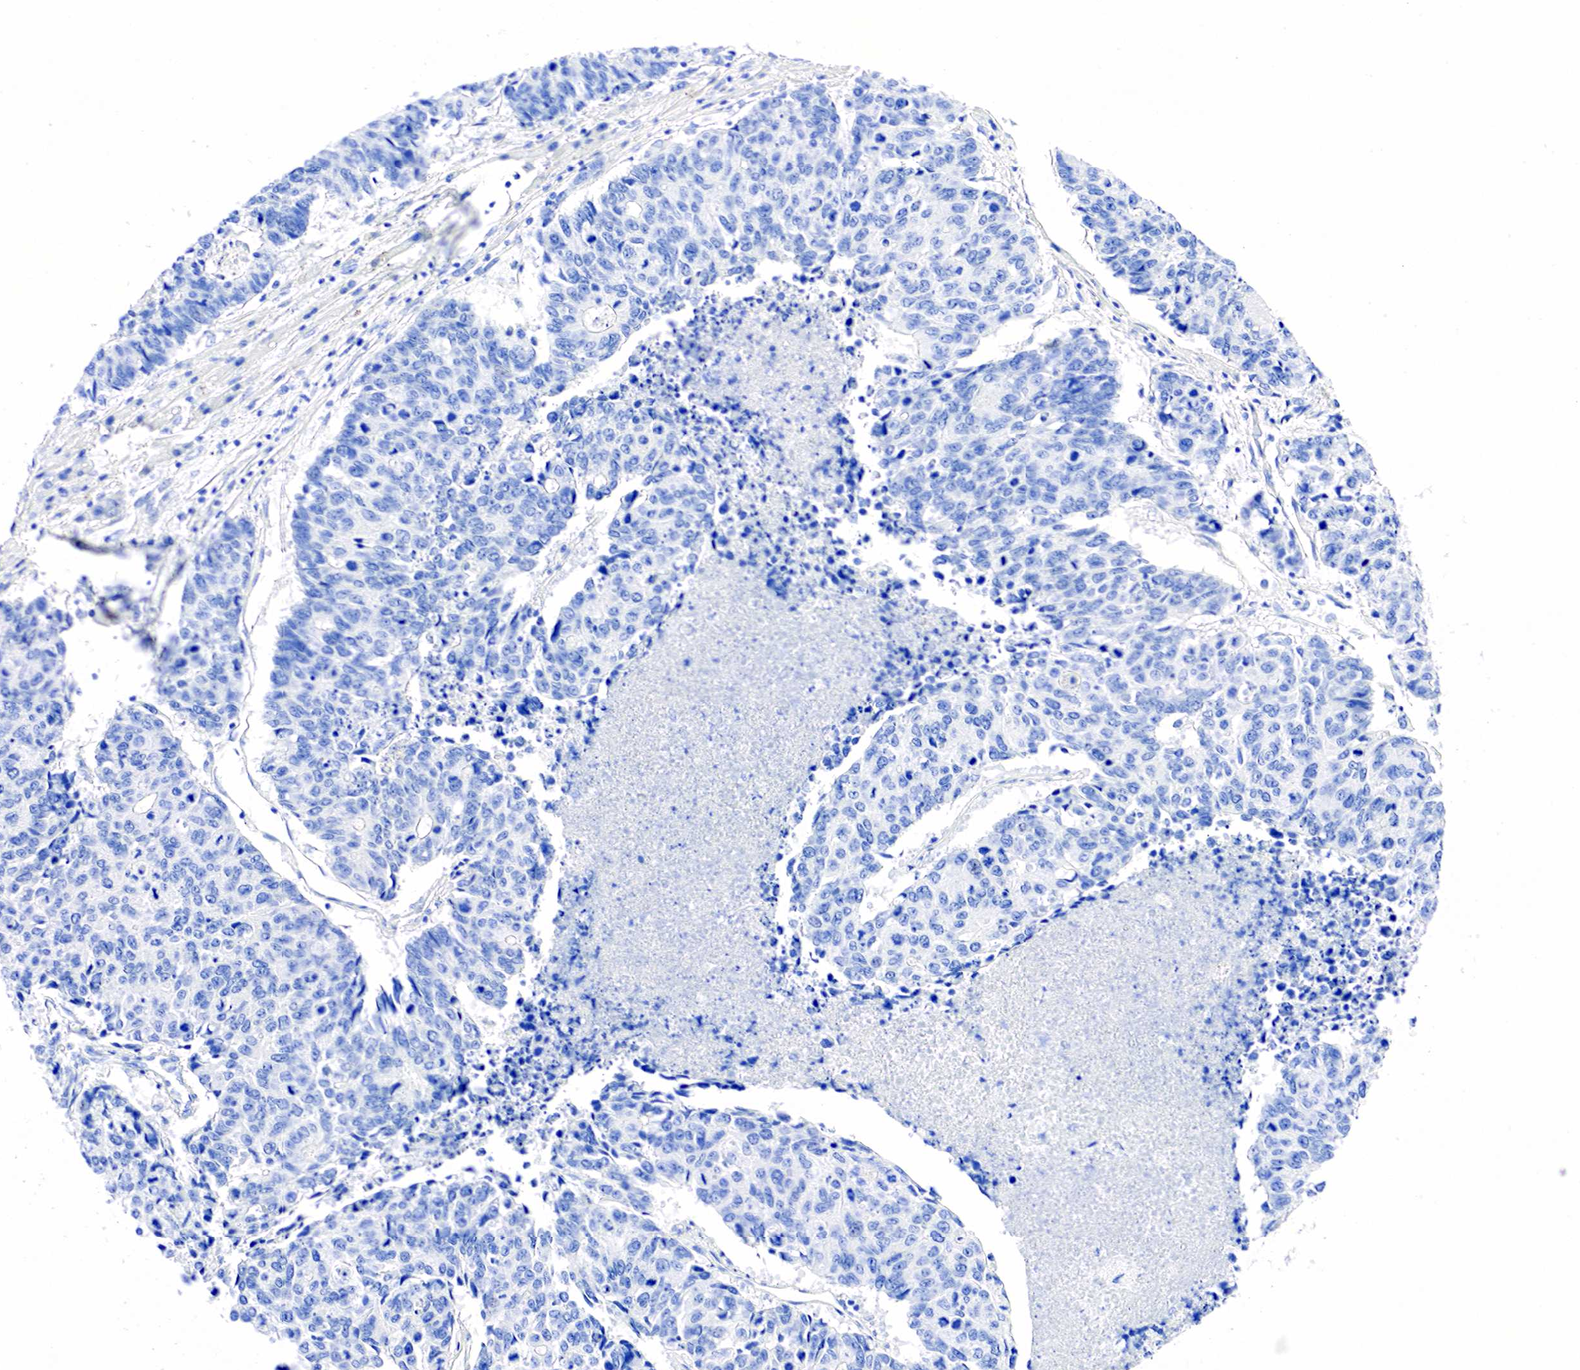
{"staining": {"intensity": "negative", "quantity": "none", "location": "none"}, "tissue": "liver cancer", "cell_type": "Tumor cells", "image_type": "cancer", "snomed": [{"axis": "morphology", "description": "Carcinoma, metastatic, NOS"}, {"axis": "topography", "description": "Liver"}], "caption": "This is a image of IHC staining of liver metastatic carcinoma, which shows no staining in tumor cells.", "gene": "CHGA", "patient": {"sex": "male", "age": 49}}